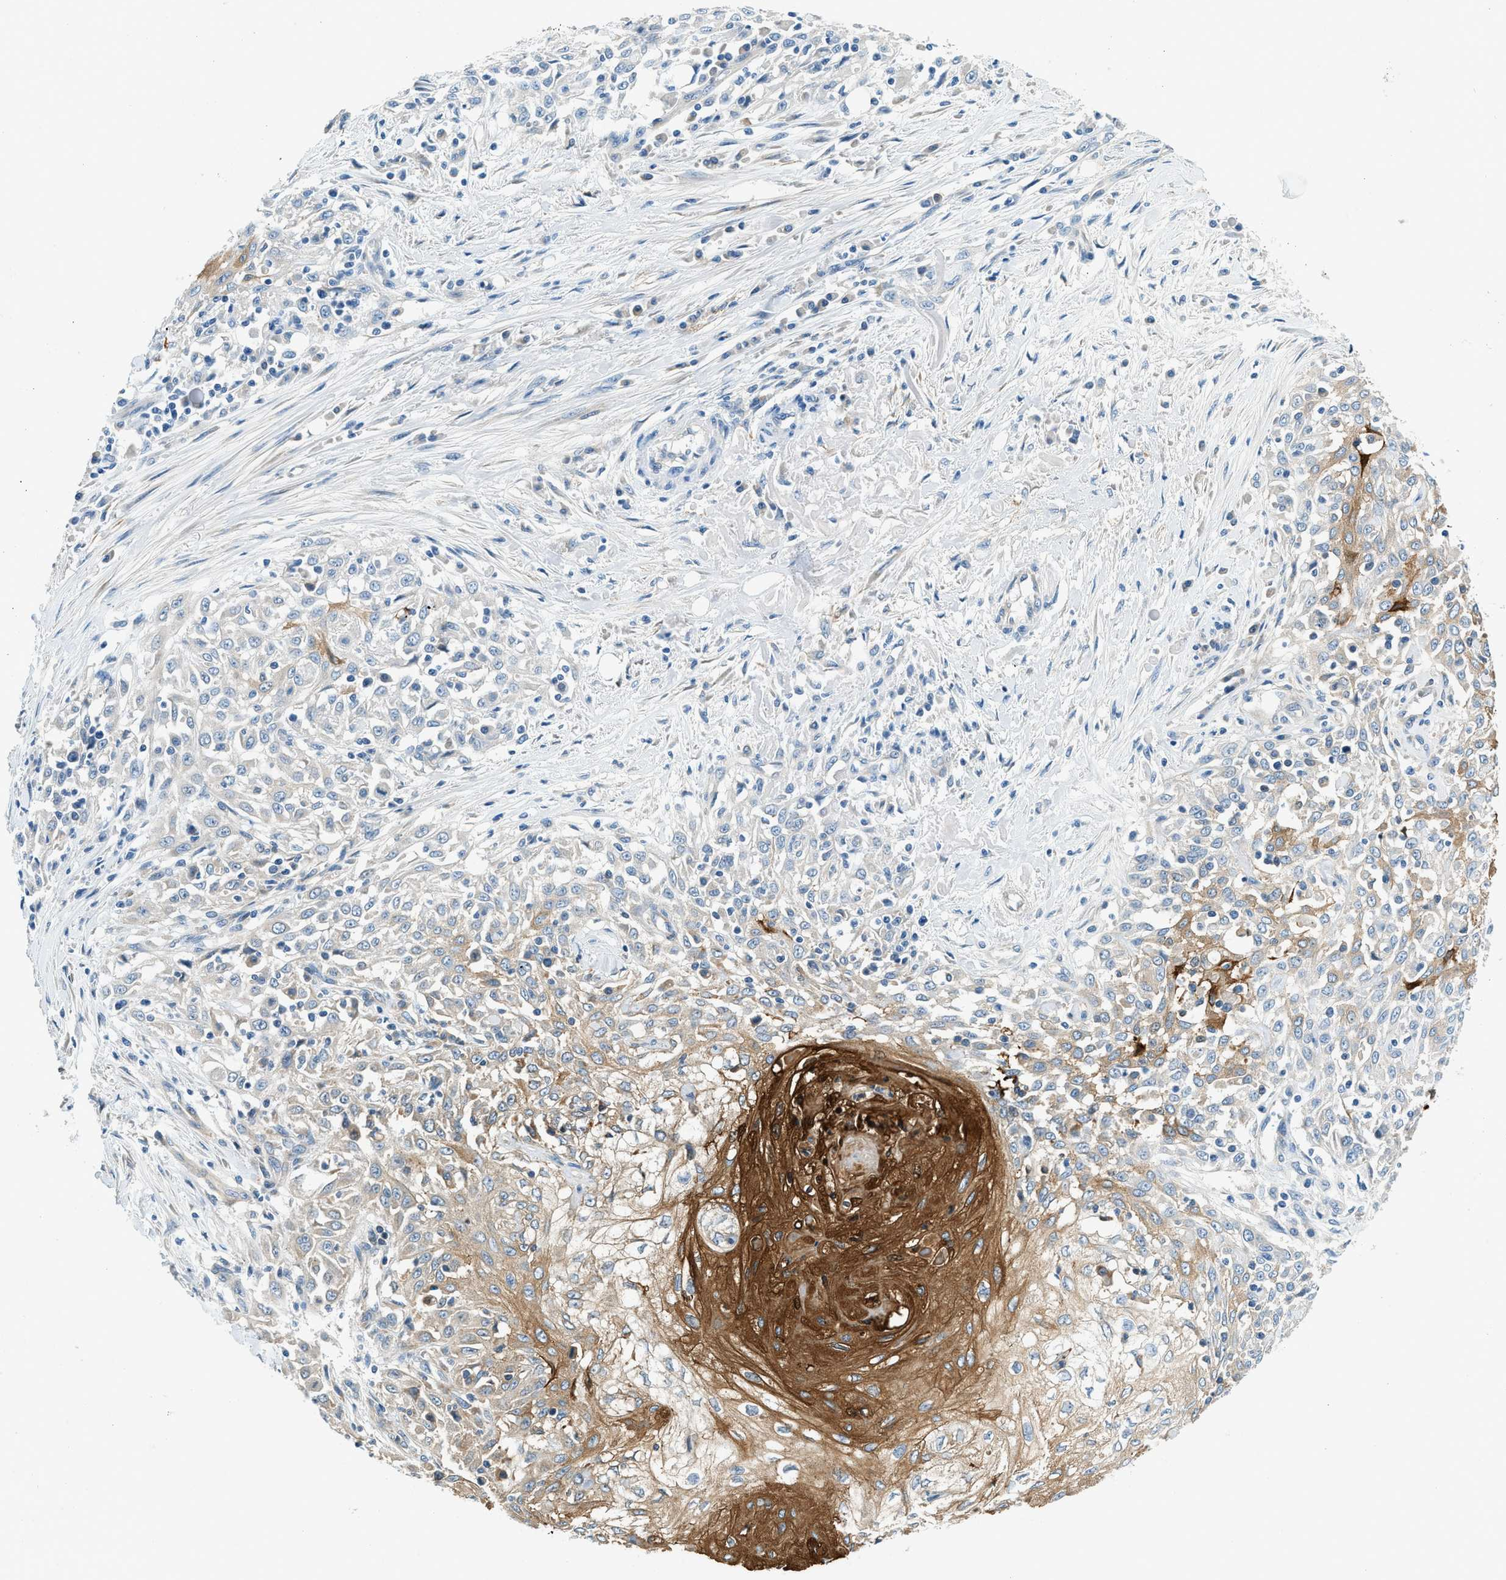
{"staining": {"intensity": "weak", "quantity": "<25%", "location": "cytoplasmic/membranous"}, "tissue": "skin cancer", "cell_type": "Tumor cells", "image_type": "cancer", "snomed": [{"axis": "morphology", "description": "Squamous cell carcinoma, NOS"}, {"axis": "morphology", "description": "Squamous cell carcinoma, metastatic, NOS"}, {"axis": "topography", "description": "Skin"}, {"axis": "topography", "description": "Lymph node"}], "caption": "Immunohistochemistry (IHC) image of human metastatic squamous cell carcinoma (skin) stained for a protein (brown), which reveals no staining in tumor cells.", "gene": "ZNF367", "patient": {"sex": "male", "age": 75}}